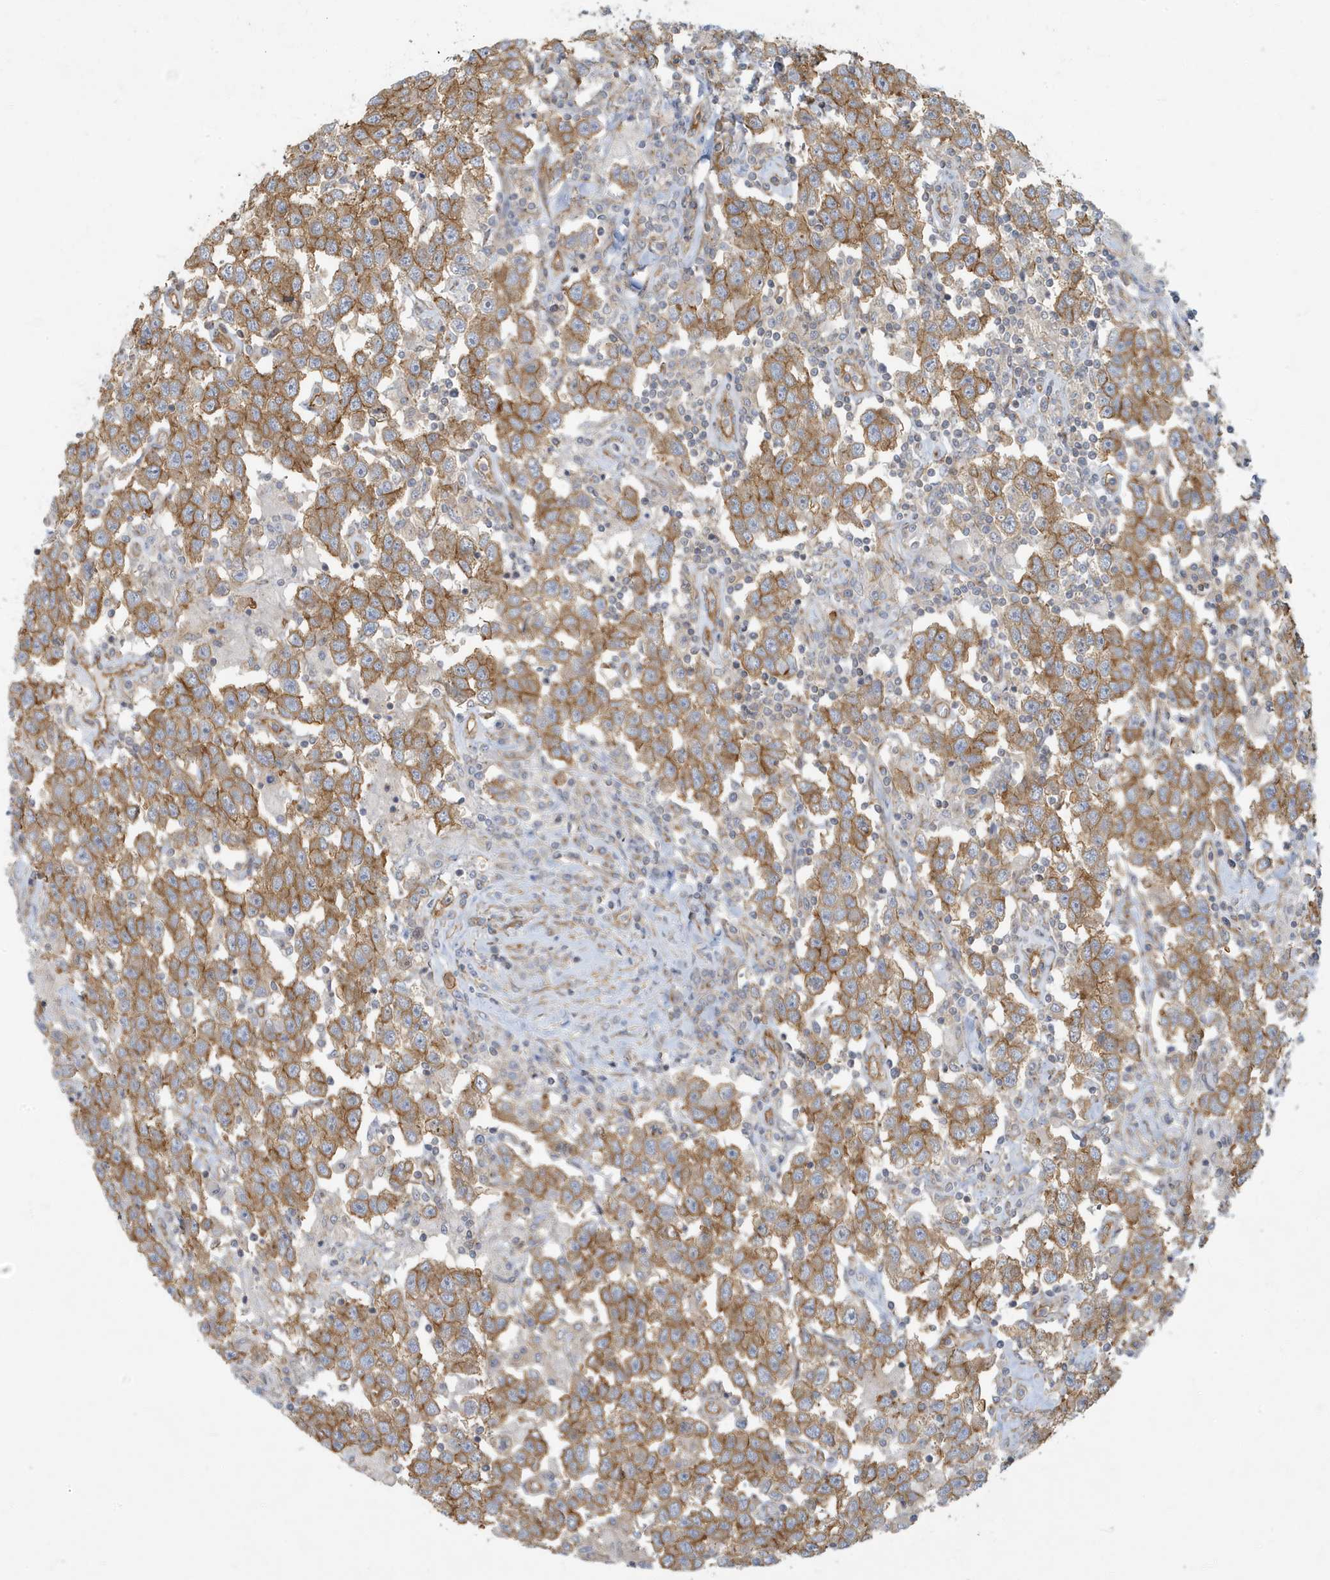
{"staining": {"intensity": "moderate", "quantity": ">75%", "location": "cytoplasmic/membranous"}, "tissue": "testis cancer", "cell_type": "Tumor cells", "image_type": "cancer", "snomed": [{"axis": "morphology", "description": "Seminoma, NOS"}, {"axis": "topography", "description": "Testis"}], "caption": "Protein expression analysis of human testis cancer (seminoma) reveals moderate cytoplasmic/membranous positivity in approximately >75% of tumor cells.", "gene": "ATP23", "patient": {"sex": "male", "age": 41}}